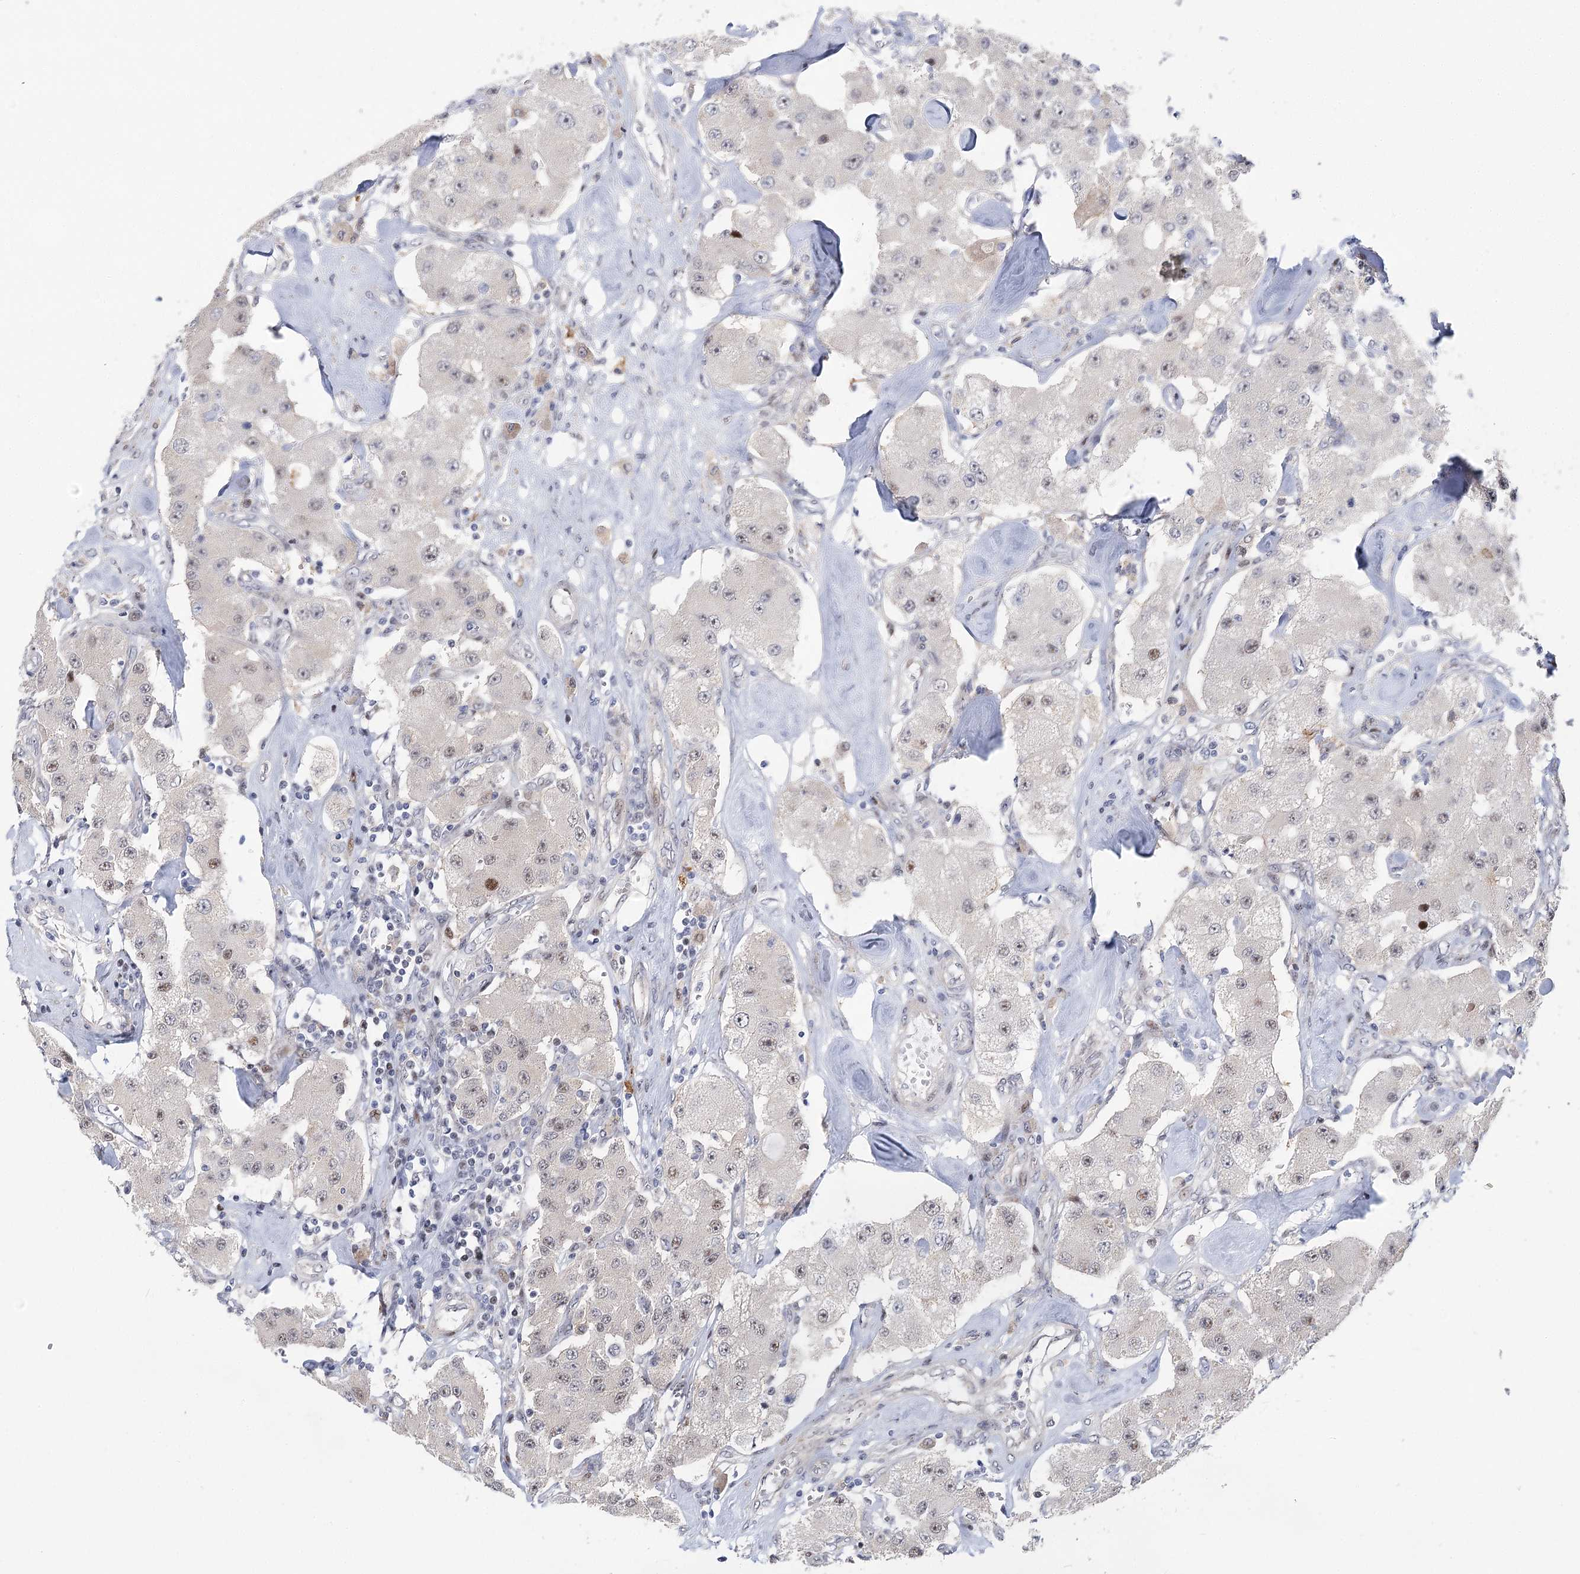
{"staining": {"intensity": "weak", "quantity": "25%-75%", "location": "nuclear"}, "tissue": "carcinoid", "cell_type": "Tumor cells", "image_type": "cancer", "snomed": [{"axis": "morphology", "description": "Carcinoid, malignant, NOS"}, {"axis": "topography", "description": "Pancreas"}], "caption": "IHC (DAB (3,3'-diaminobenzidine)) staining of carcinoid exhibits weak nuclear protein staining in about 25%-75% of tumor cells.", "gene": "CAMTA1", "patient": {"sex": "male", "age": 41}}